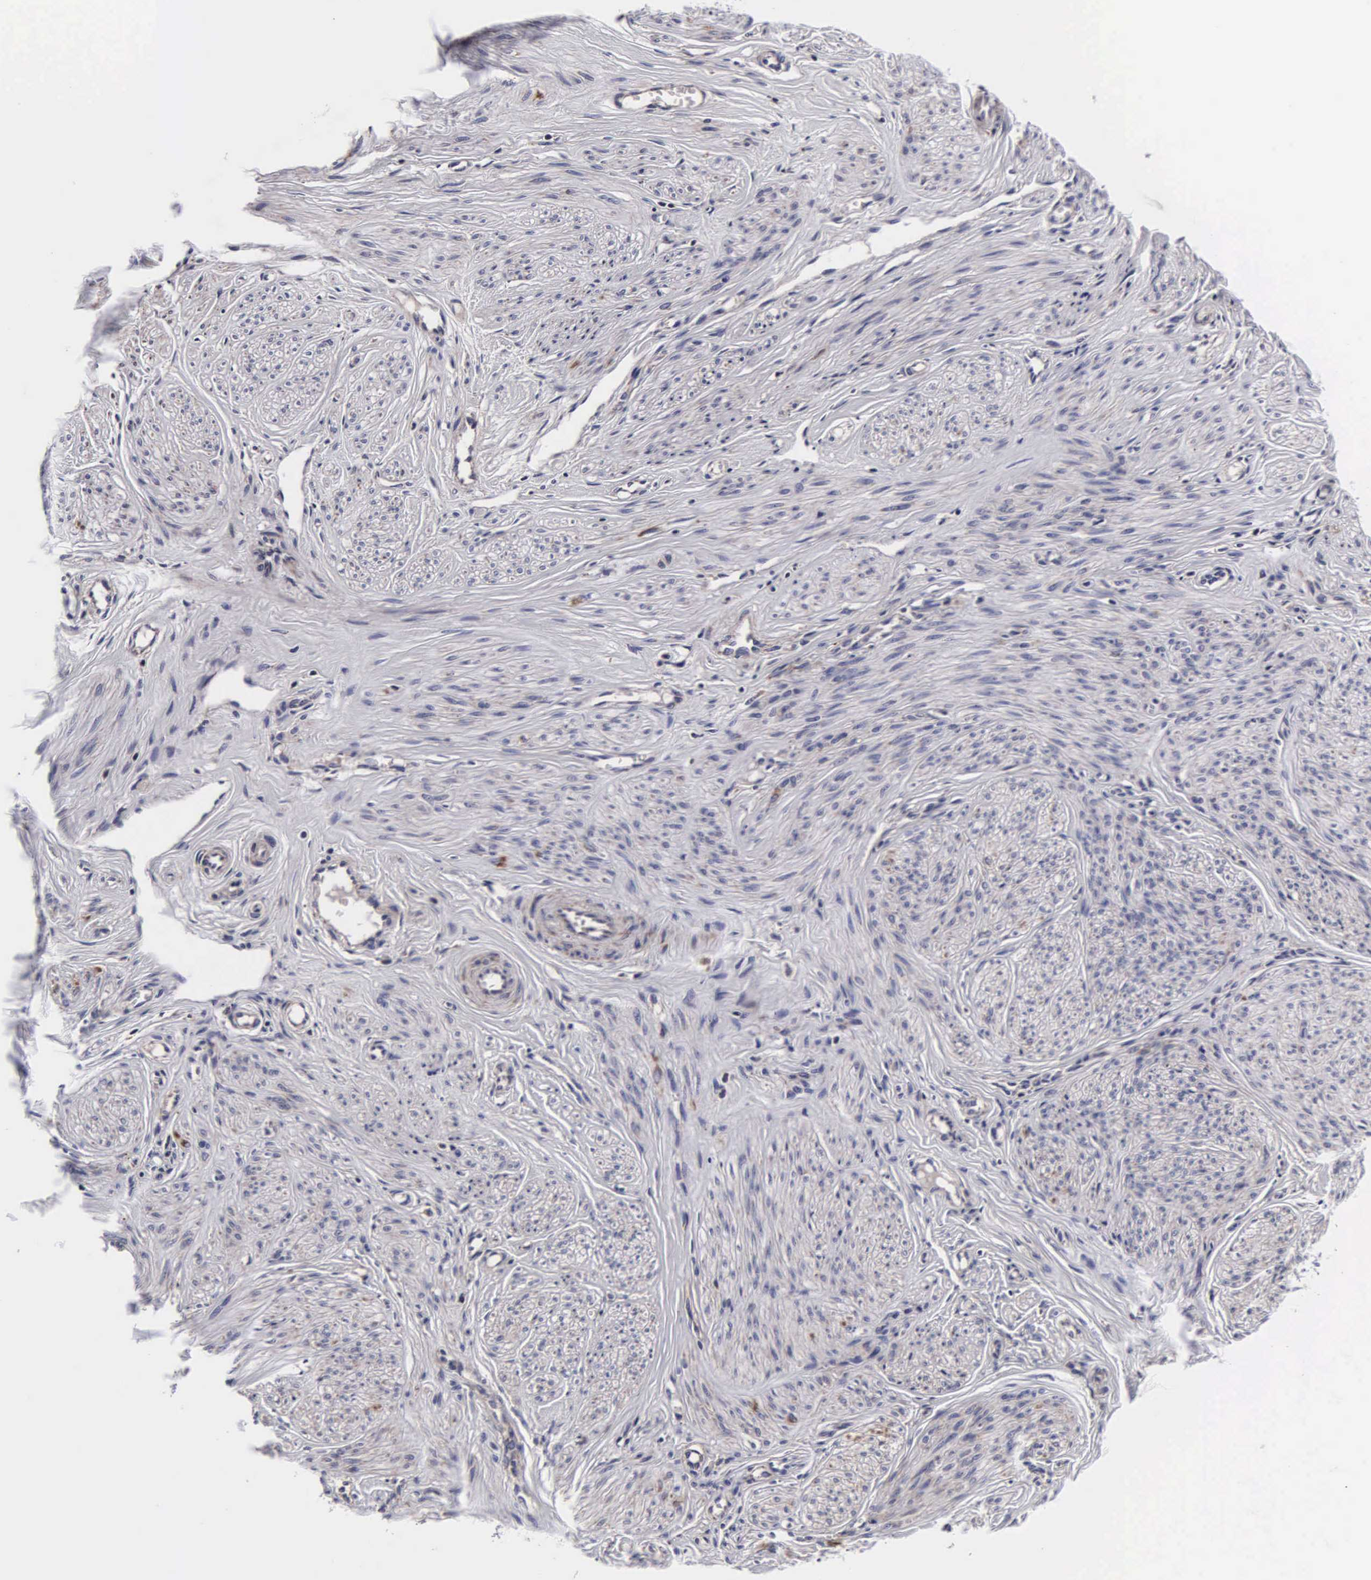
{"staining": {"intensity": "negative", "quantity": "none", "location": "none"}, "tissue": "smooth muscle", "cell_type": "Smooth muscle cells", "image_type": "normal", "snomed": [{"axis": "morphology", "description": "Normal tissue, NOS"}, {"axis": "topography", "description": "Uterus"}], "caption": "The photomicrograph displays no staining of smooth muscle cells in benign smooth muscle.", "gene": "PSMA3", "patient": {"sex": "female", "age": 45}}